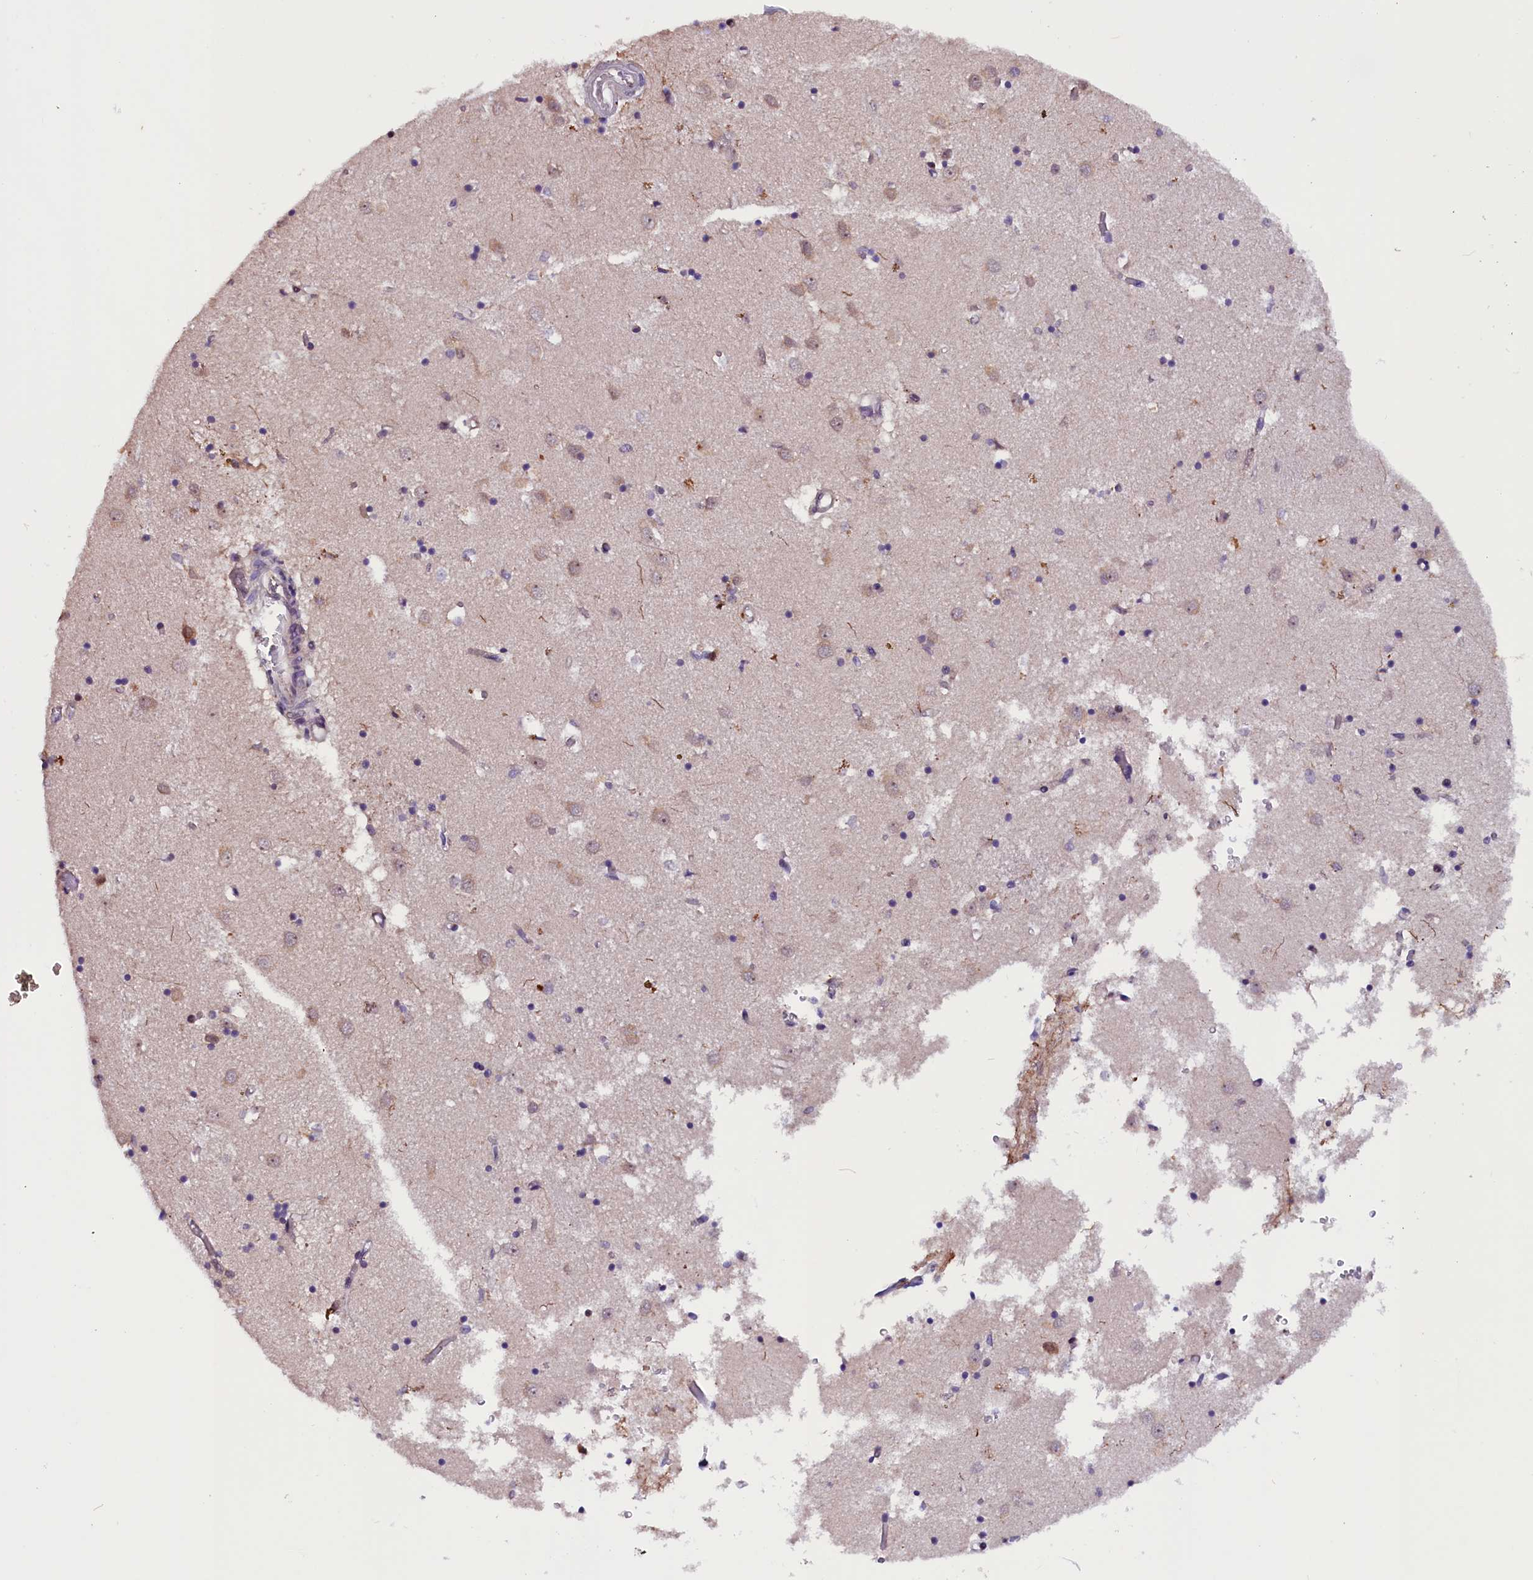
{"staining": {"intensity": "weak", "quantity": "<25%", "location": "cytoplasmic/membranous"}, "tissue": "caudate", "cell_type": "Glial cells", "image_type": "normal", "snomed": [{"axis": "morphology", "description": "Normal tissue, NOS"}, {"axis": "topography", "description": "Lateral ventricle wall"}], "caption": "A micrograph of human caudate is negative for staining in glial cells.", "gene": "RNMT", "patient": {"sex": "male", "age": 70}}